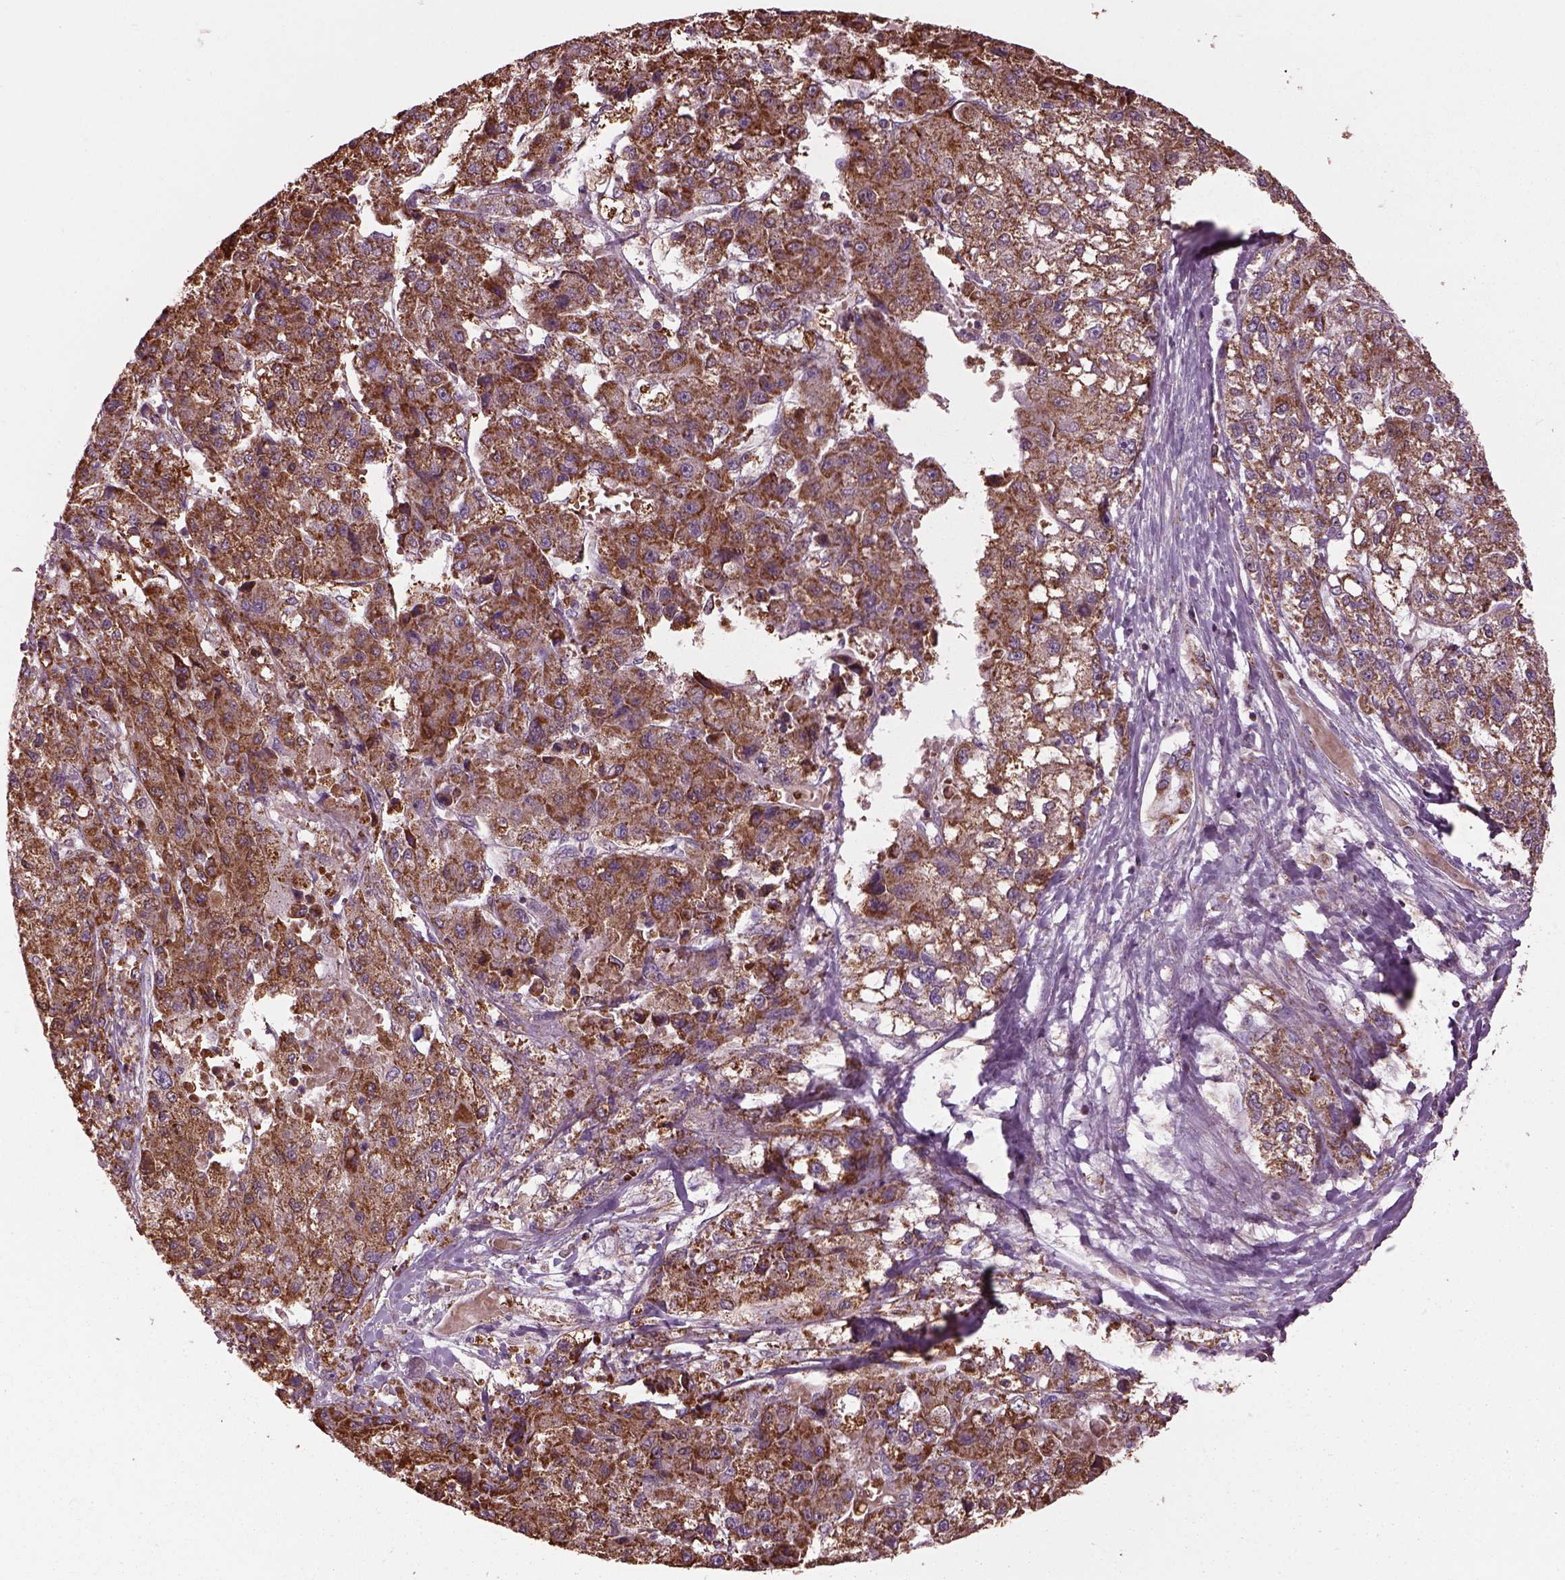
{"staining": {"intensity": "moderate", "quantity": ">75%", "location": "cytoplasmic/membranous"}, "tissue": "liver cancer", "cell_type": "Tumor cells", "image_type": "cancer", "snomed": [{"axis": "morphology", "description": "Carcinoma, Hepatocellular, NOS"}, {"axis": "topography", "description": "Liver"}], "caption": "Protein staining demonstrates moderate cytoplasmic/membranous positivity in approximately >75% of tumor cells in liver cancer. (brown staining indicates protein expression, while blue staining denotes nuclei).", "gene": "TMEM254", "patient": {"sex": "male", "age": 56}}